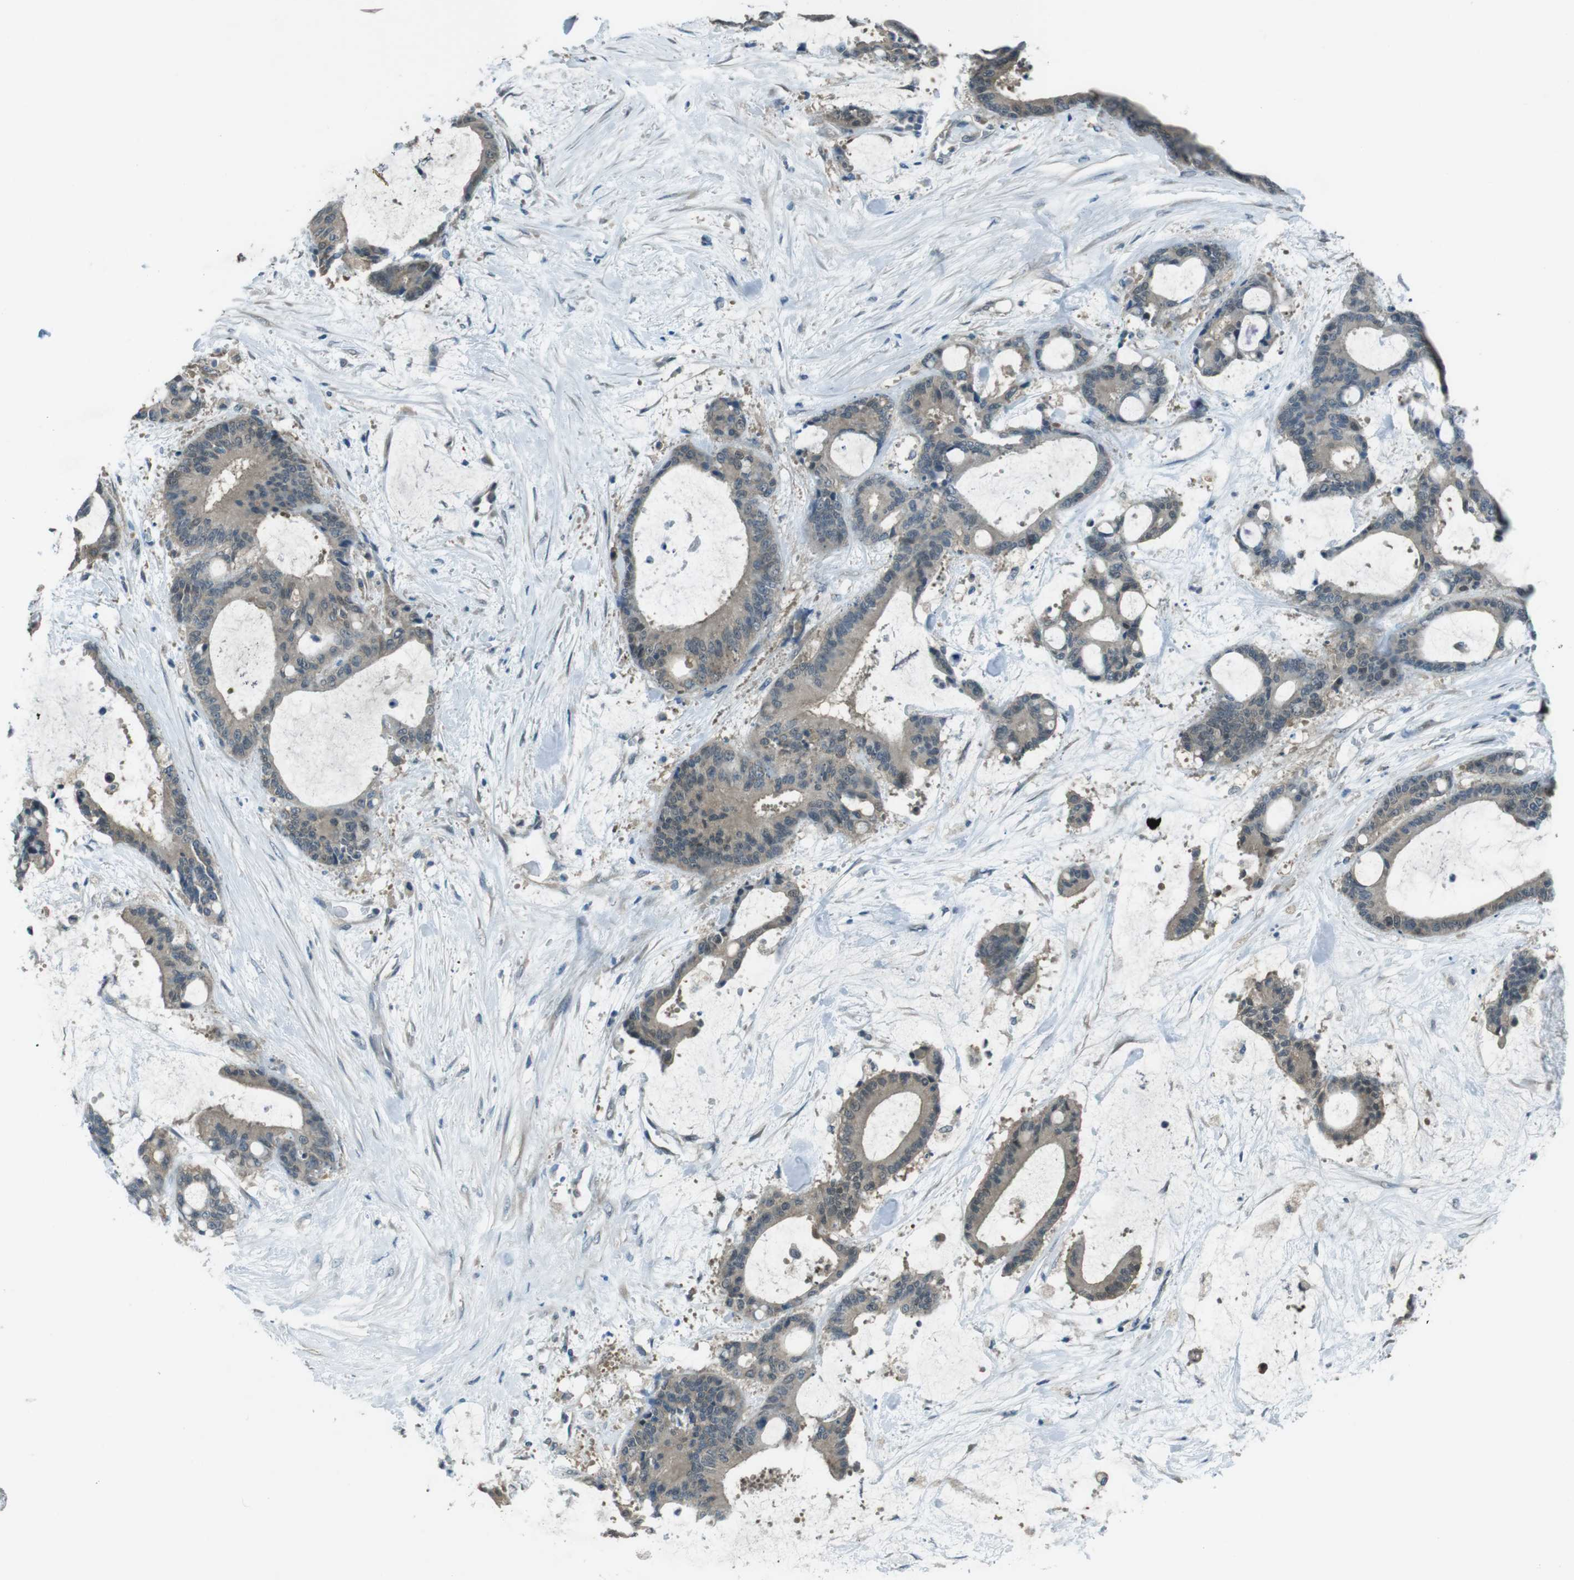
{"staining": {"intensity": "negative", "quantity": "none", "location": "none"}, "tissue": "liver cancer", "cell_type": "Tumor cells", "image_type": "cancer", "snomed": [{"axis": "morphology", "description": "Cholangiocarcinoma"}, {"axis": "topography", "description": "Liver"}], "caption": "An image of liver cancer stained for a protein demonstrates no brown staining in tumor cells.", "gene": "MFAP3", "patient": {"sex": "female", "age": 73}}